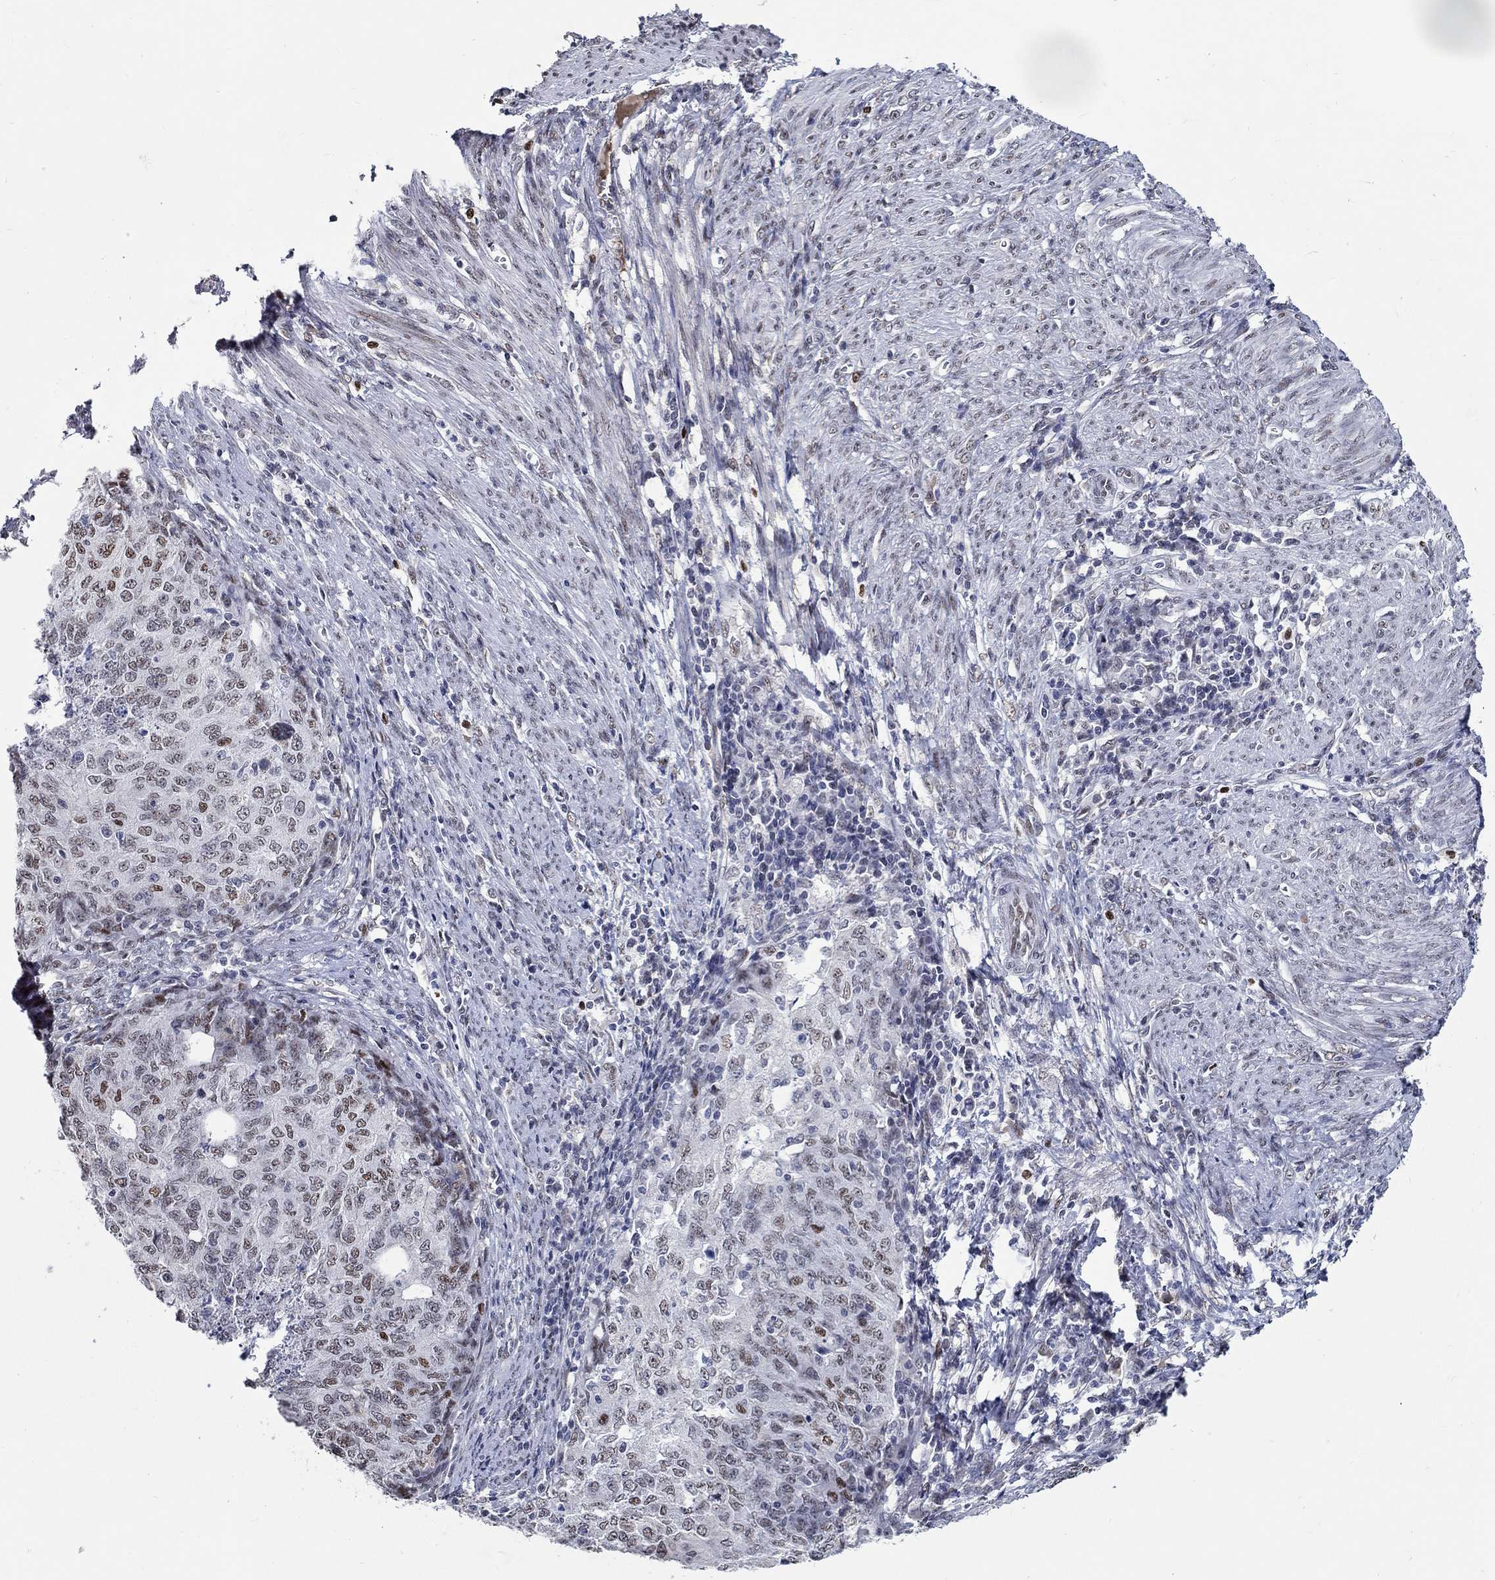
{"staining": {"intensity": "moderate", "quantity": "25%-75%", "location": "nuclear"}, "tissue": "endometrial cancer", "cell_type": "Tumor cells", "image_type": "cancer", "snomed": [{"axis": "morphology", "description": "Adenocarcinoma, NOS"}, {"axis": "topography", "description": "Endometrium"}], "caption": "Immunohistochemical staining of endometrial adenocarcinoma shows moderate nuclear protein staining in approximately 25%-75% of tumor cells.", "gene": "GATA2", "patient": {"sex": "female", "age": 82}}